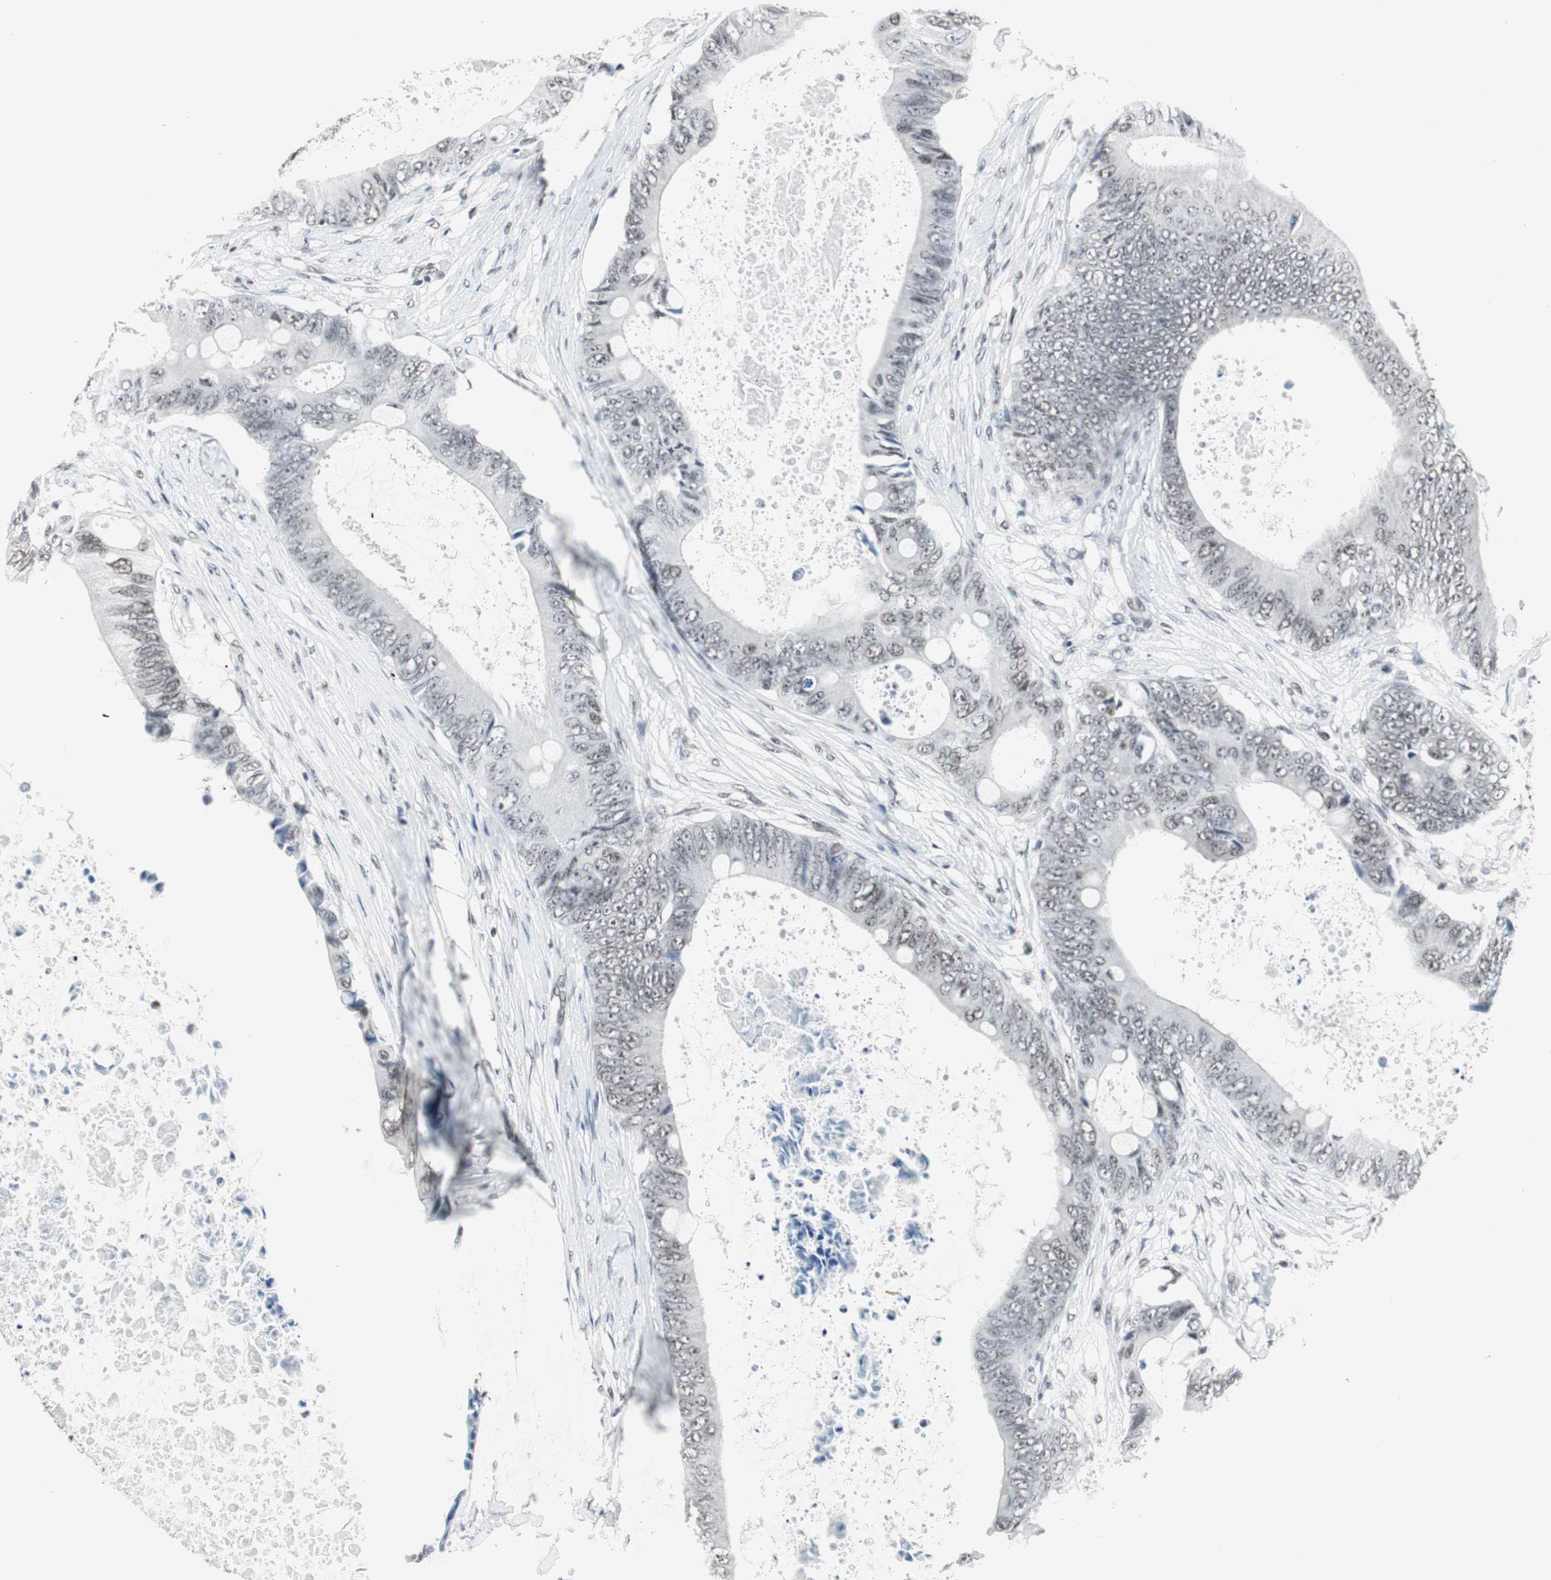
{"staining": {"intensity": "negative", "quantity": "none", "location": "none"}, "tissue": "colorectal cancer", "cell_type": "Tumor cells", "image_type": "cancer", "snomed": [{"axis": "morphology", "description": "Normal tissue, NOS"}, {"axis": "morphology", "description": "Adenocarcinoma, NOS"}, {"axis": "topography", "description": "Rectum"}, {"axis": "topography", "description": "Peripheral nerve tissue"}], "caption": "This is an IHC image of colorectal adenocarcinoma. There is no expression in tumor cells.", "gene": "RAD9A", "patient": {"sex": "female", "age": 77}}